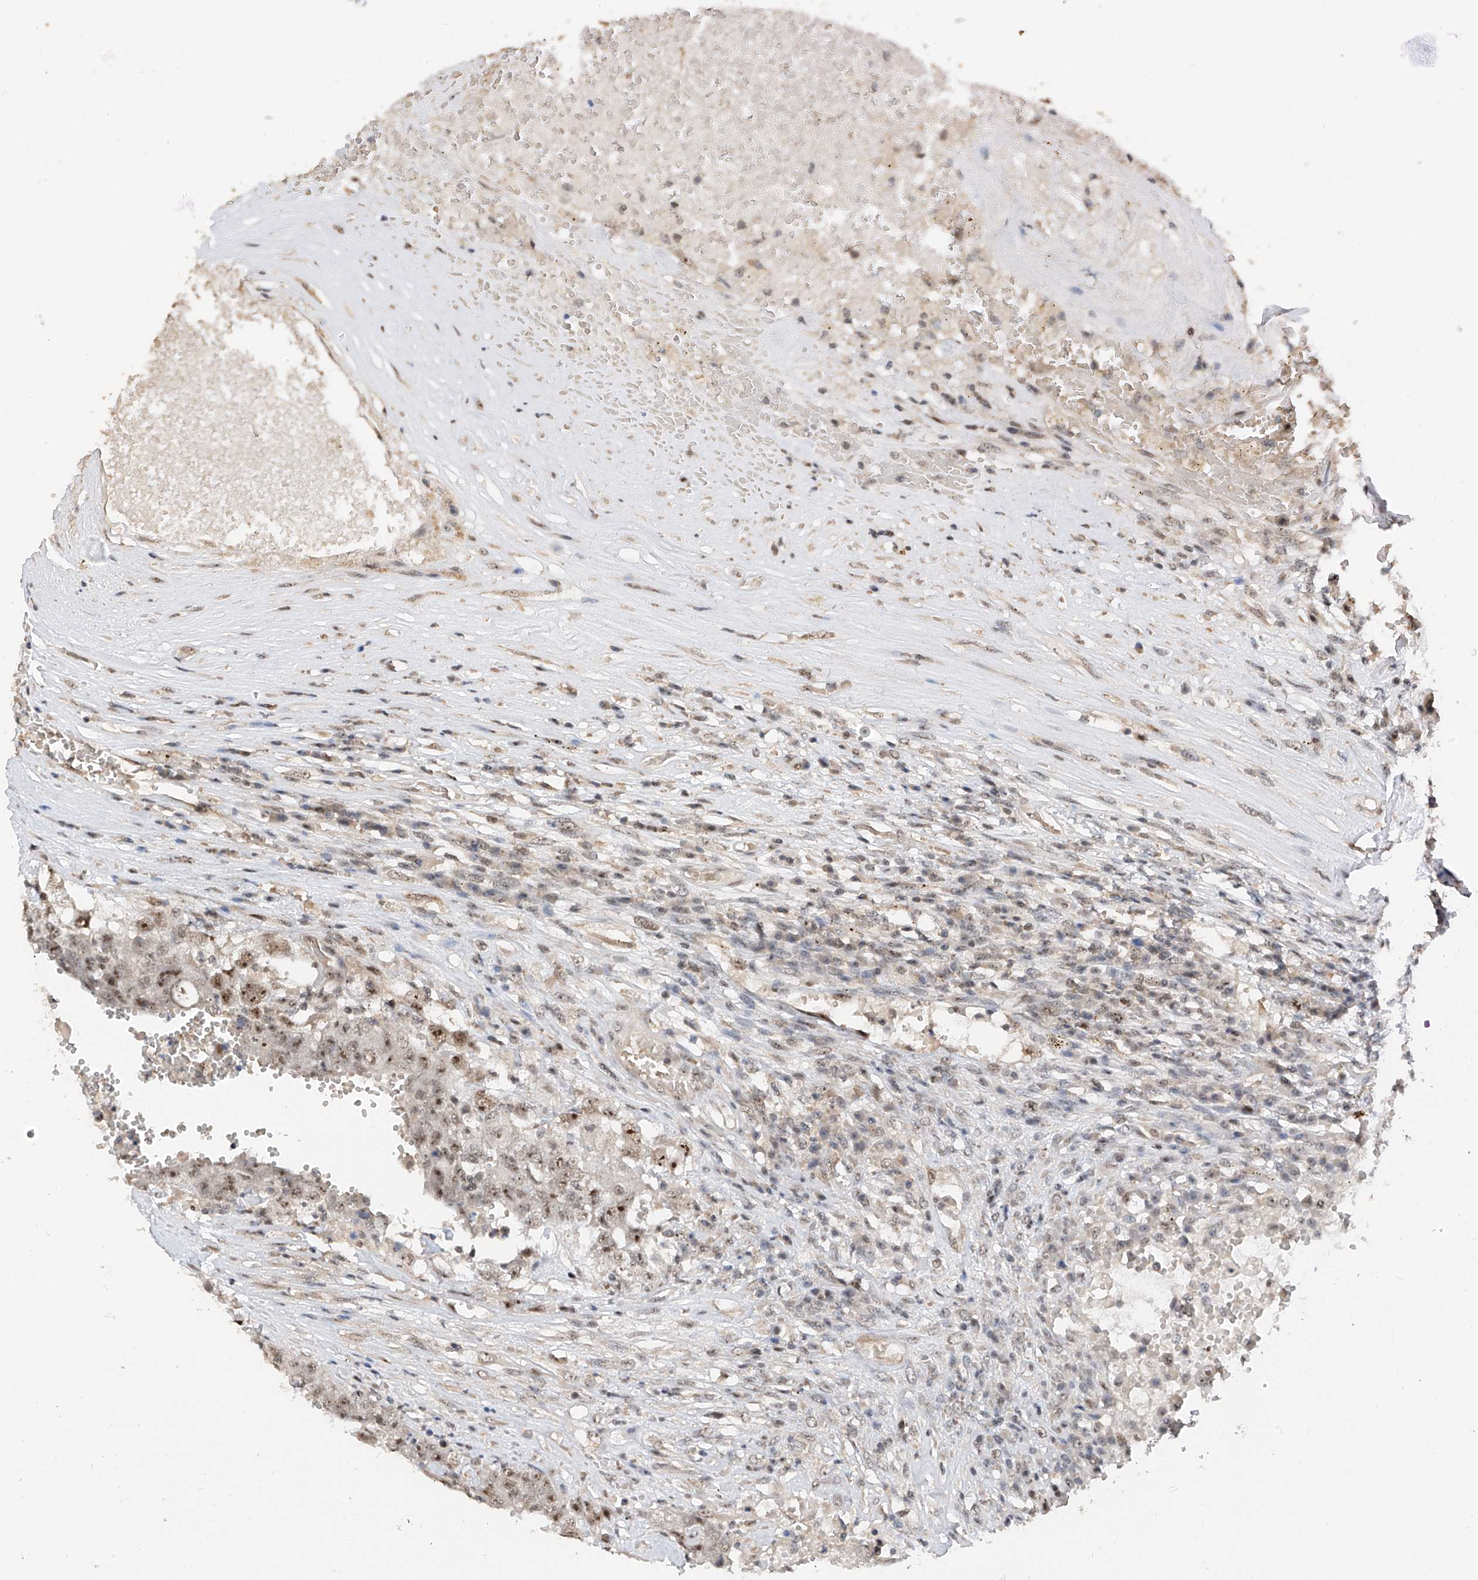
{"staining": {"intensity": "weak", "quantity": "<25%", "location": "nuclear"}, "tissue": "testis cancer", "cell_type": "Tumor cells", "image_type": "cancer", "snomed": [{"axis": "morphology", "description": "Carcinoma, Embryonal, NOS"}, {"axis": "topography", "description": "Testis"}], "caption": "The histopathology image reveals no significant staining in tumor cells of embryonal carcinoma (testis).", "gene": "C1orf131", "patient": {"sex": "male", "age": 26}}